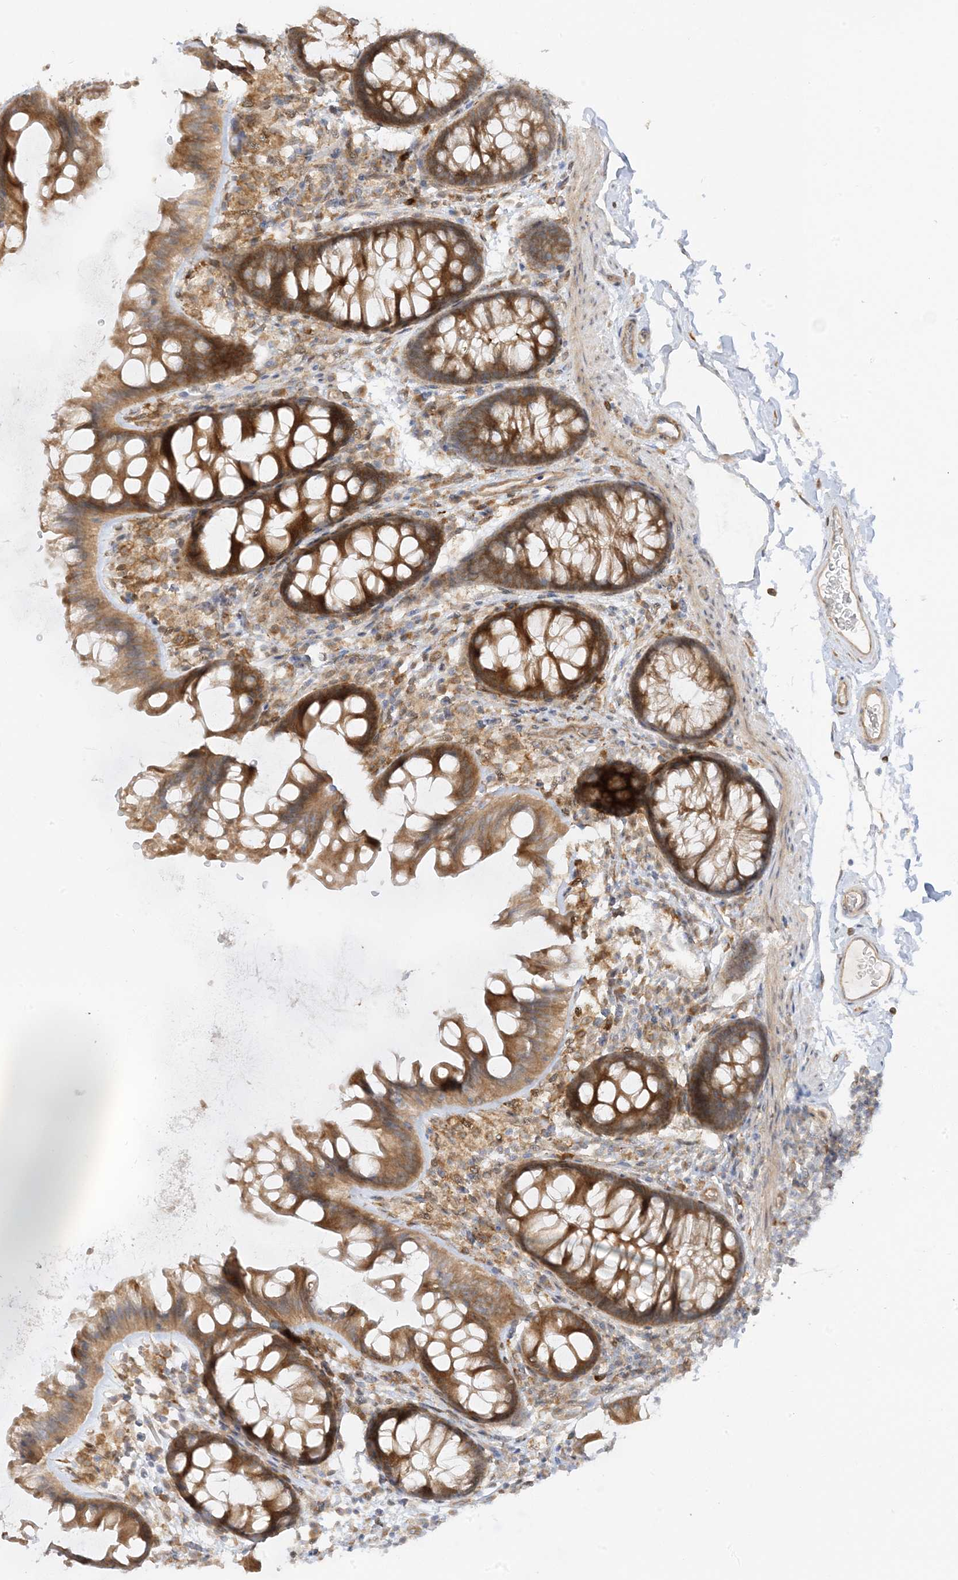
{"staining": {"intensity": "weak", "quantity": ">75%", "location": "cytoplasmic/membranous"}, "tissue": "colon", "cell_type": "Endothelial cells", "image_type": "normal", "snomed": [{"axis": "morphology", "description": "Normal tissue, NOS"}, {"axis": "topography", "description": "Colon"}], "caption": "A histopathology image of colon stained for a protein demonstrates weak cytoplasmic/membranous brown staining in endothelial cells. Immunohistochemistry stains the protein in brown and the nuclei are stained blue.", "gene": "SCARF2", "patient": {"sex": "female", "age": 62}}